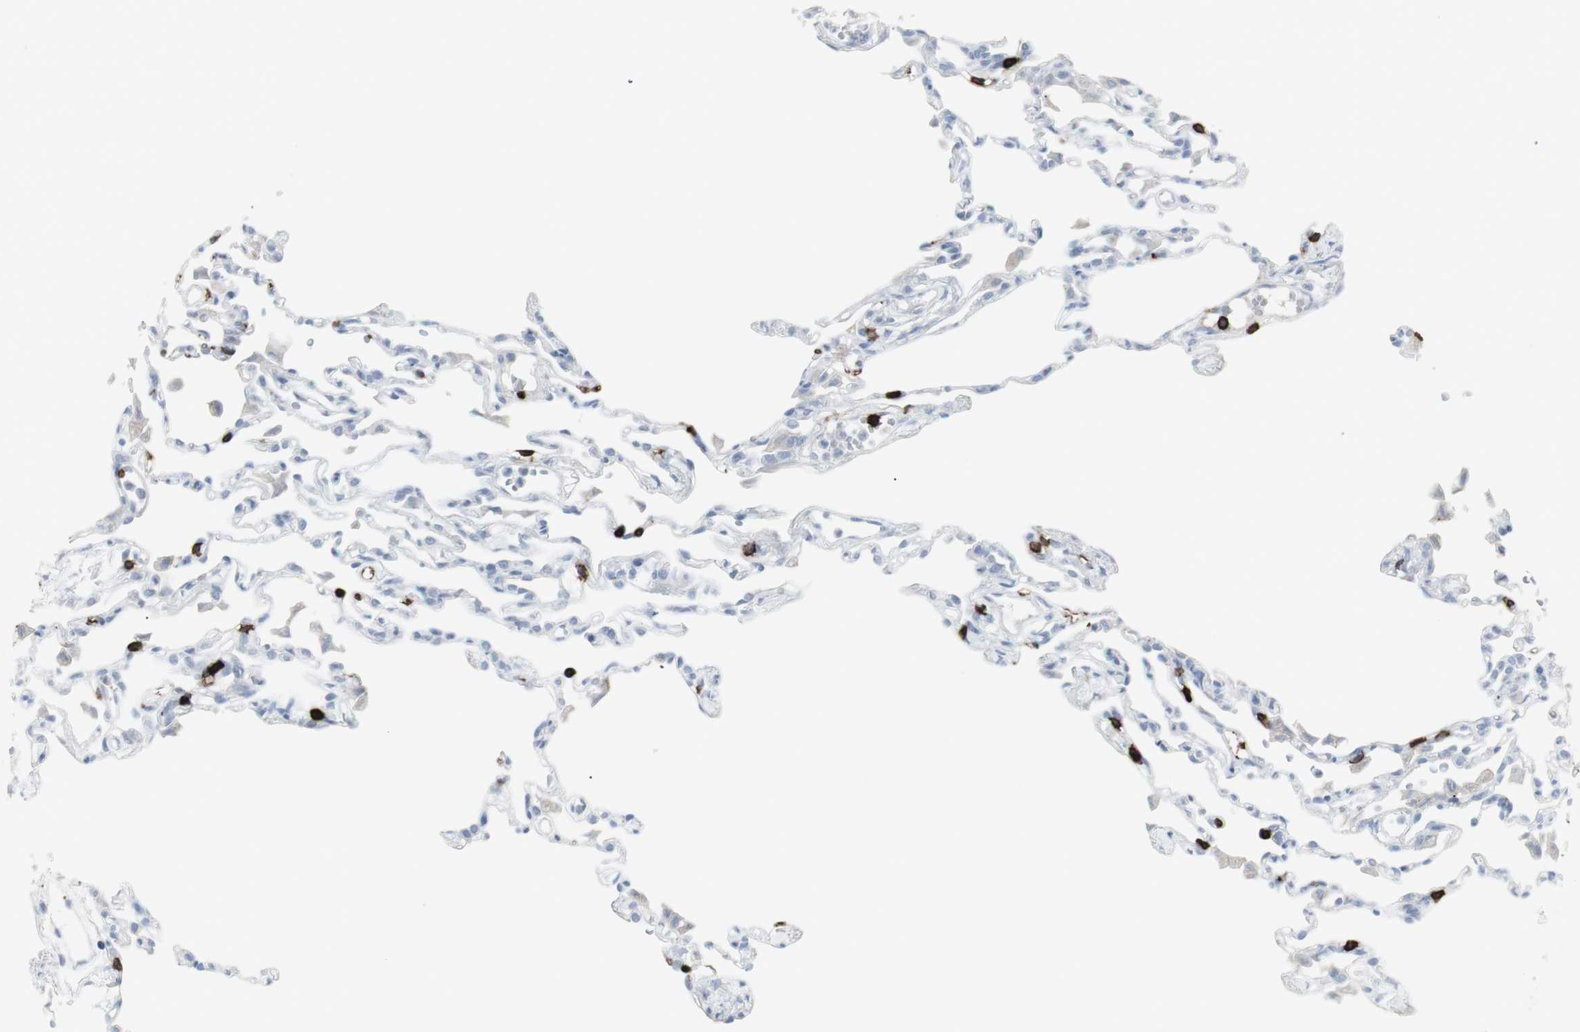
{"staining": {"intensity": "strong", "quantity": "<25%", "location": "cytoplasmic/membranous"}, "tissue": "lung", "cell_type": "Alveolar cells", "image_type": "normal", "snomed": [{"axis": "morphology", "description": "Normal tissue, NOS"}, {"axis": "topography", "description": "Lung"}], "caption": "Brown immunohistochemical staining in benign lung exhibits strong cytoplasmic/membranous expression in about <25% of alveolar cells.", "gene": "CD247", "patient": {"sex": "female", "age": 49}}